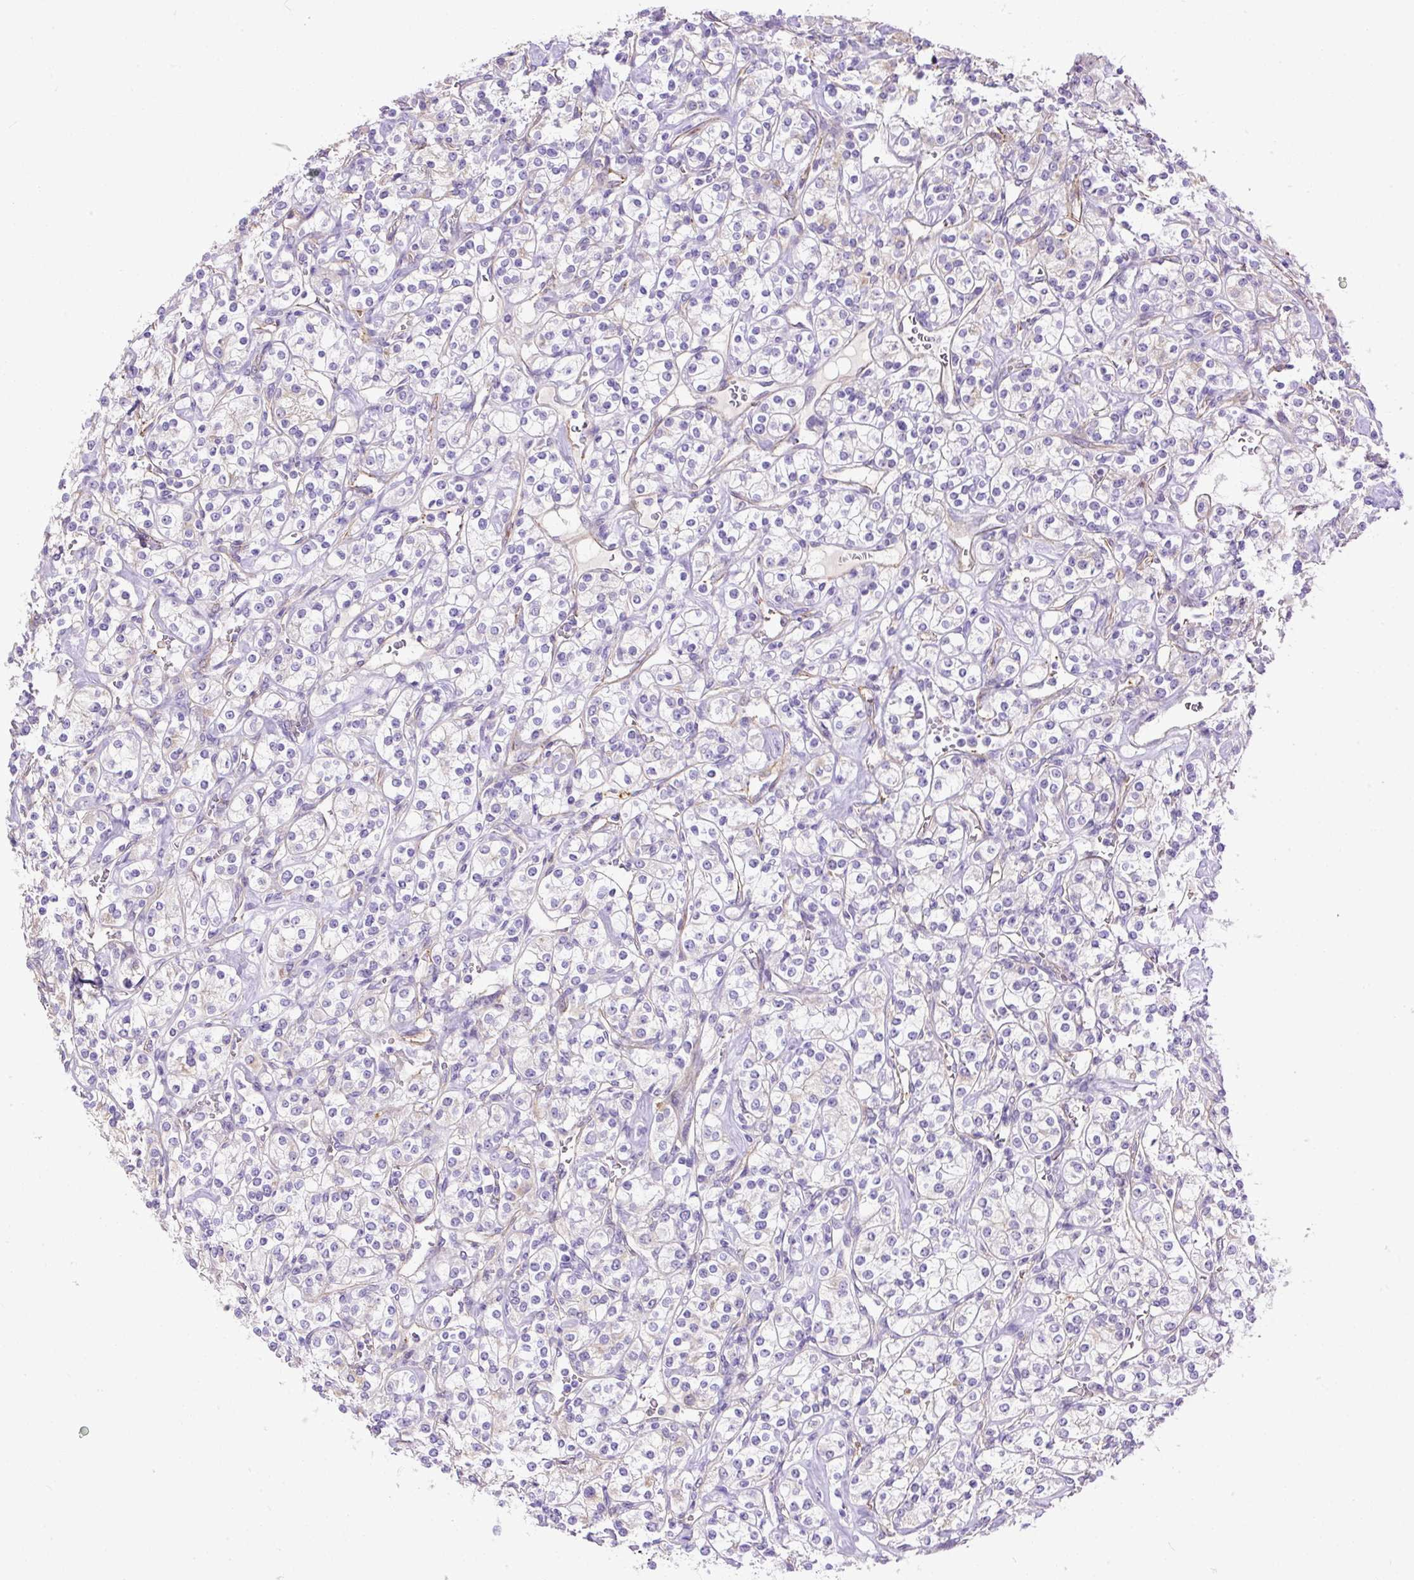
{"staining": {"intensity": "negative", "quantity": "none", "location": "none"}, "tissue": "renal cancer", "cell_type": "Tumor cells", "image_type": "cancer", "snomed": [{"axis": "morphology", "description": "Adenocarcinoma, NOS"}, {"axis": "topography", "description": "Kidney"}], "caption": "The image reveals no significant staining in tumor cells of adenocarcinoma (renal). (DAB (3,3'-diaminobenzidine) immunohistochemistry (IHC) with hematoxylin counter stain).", "gene": "MAGEB16", "patient": {"sex": "male", "age": 77}}